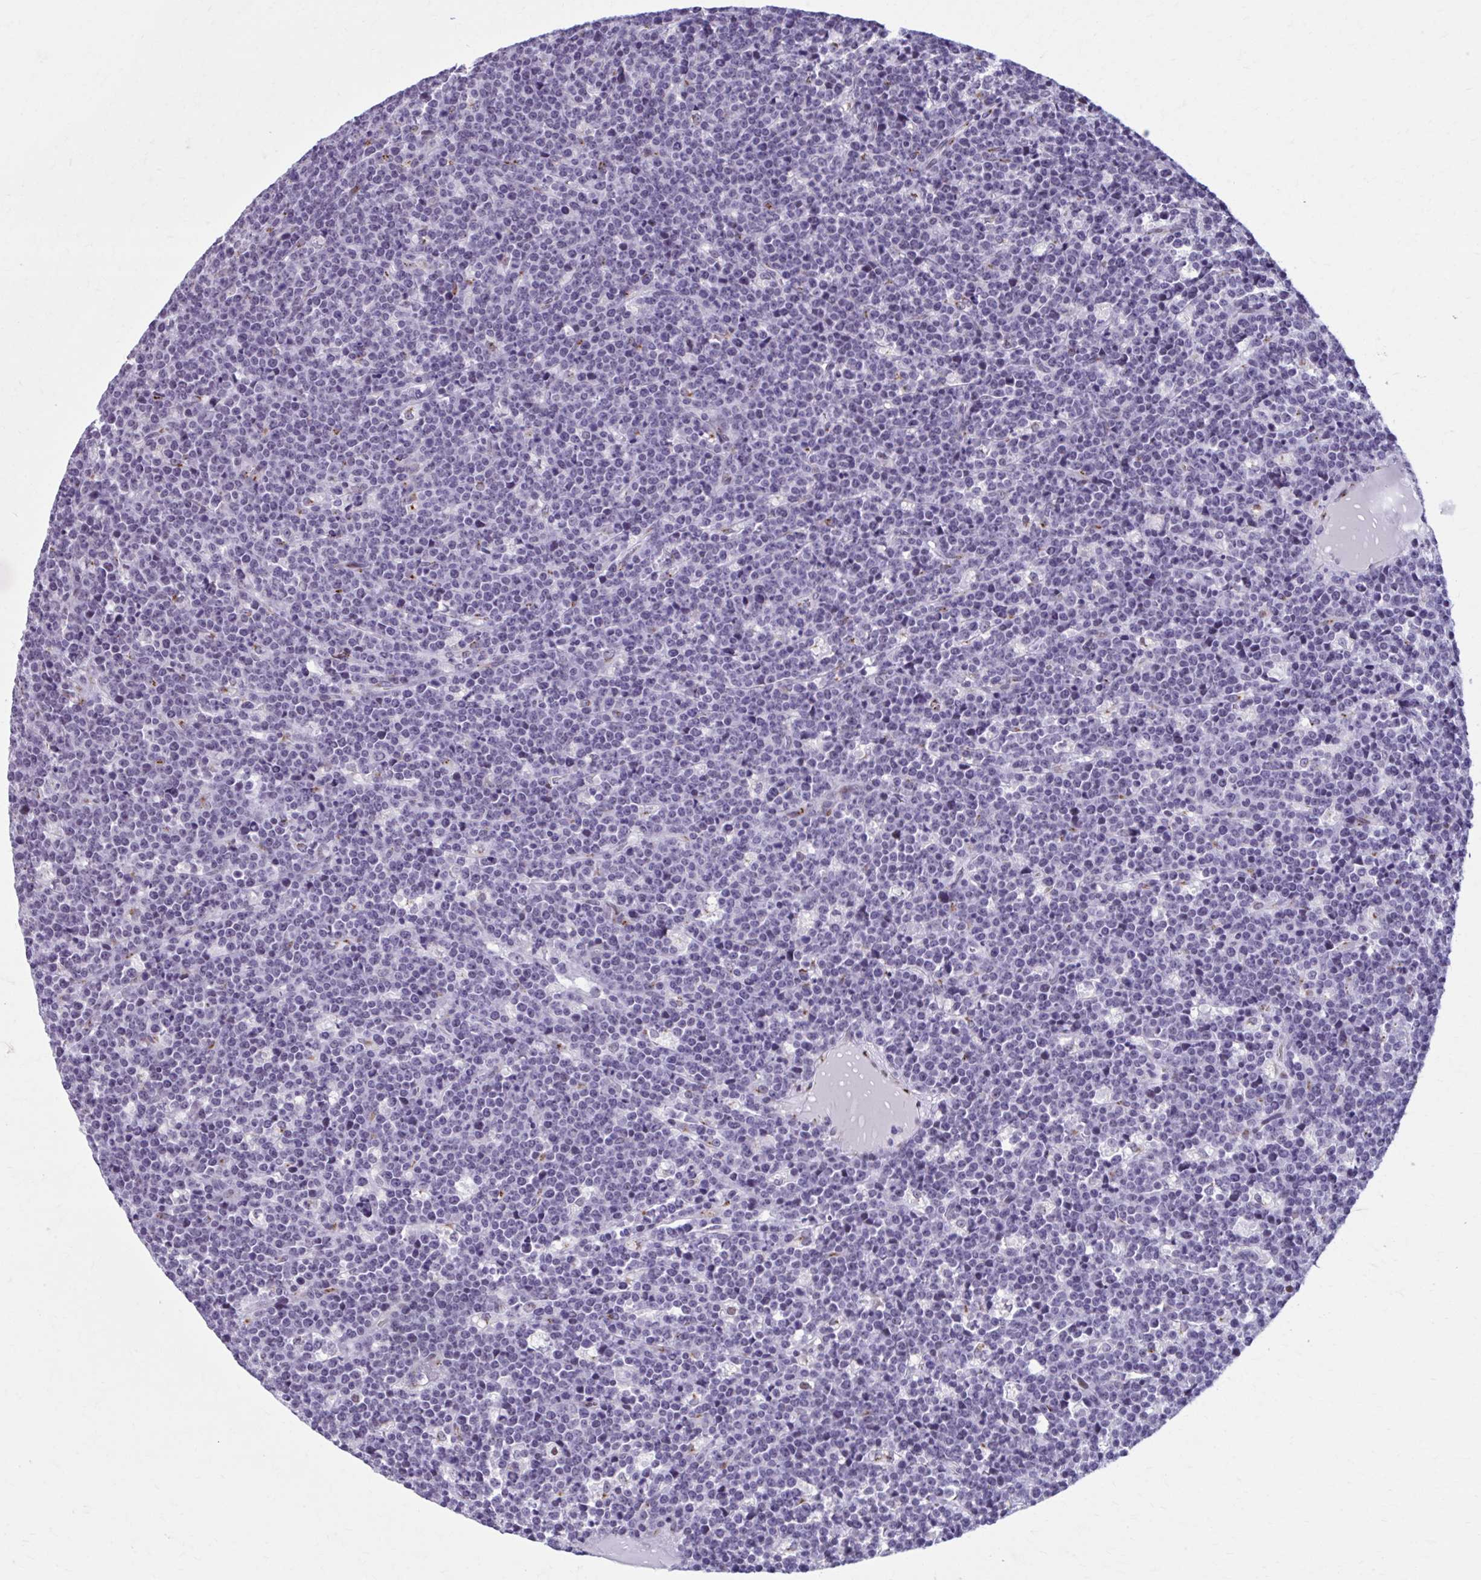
{"staining": {"intensity": "negative", "quantity": "none", "location": "none"}, "tissue": "lymphoma", "cell_type": "Tumor cells", "image_type": "cancer", "snomed": [{"axis": "morphology", "description": "Malignant lymphoma, non-Hodgkin's type, High grade"}, {"axis": "topography", "description": "Ovary"}], "caption": "A high-resolution image shows IHC staining of lymphoma, which shows no significant expression in tumor cells. The staining is performed using DAB brown chromogen with nuclei counter-stained in using hematoxylin.", "gene": "ZNF682", "patient": {"sex": "female", "age": 56}}